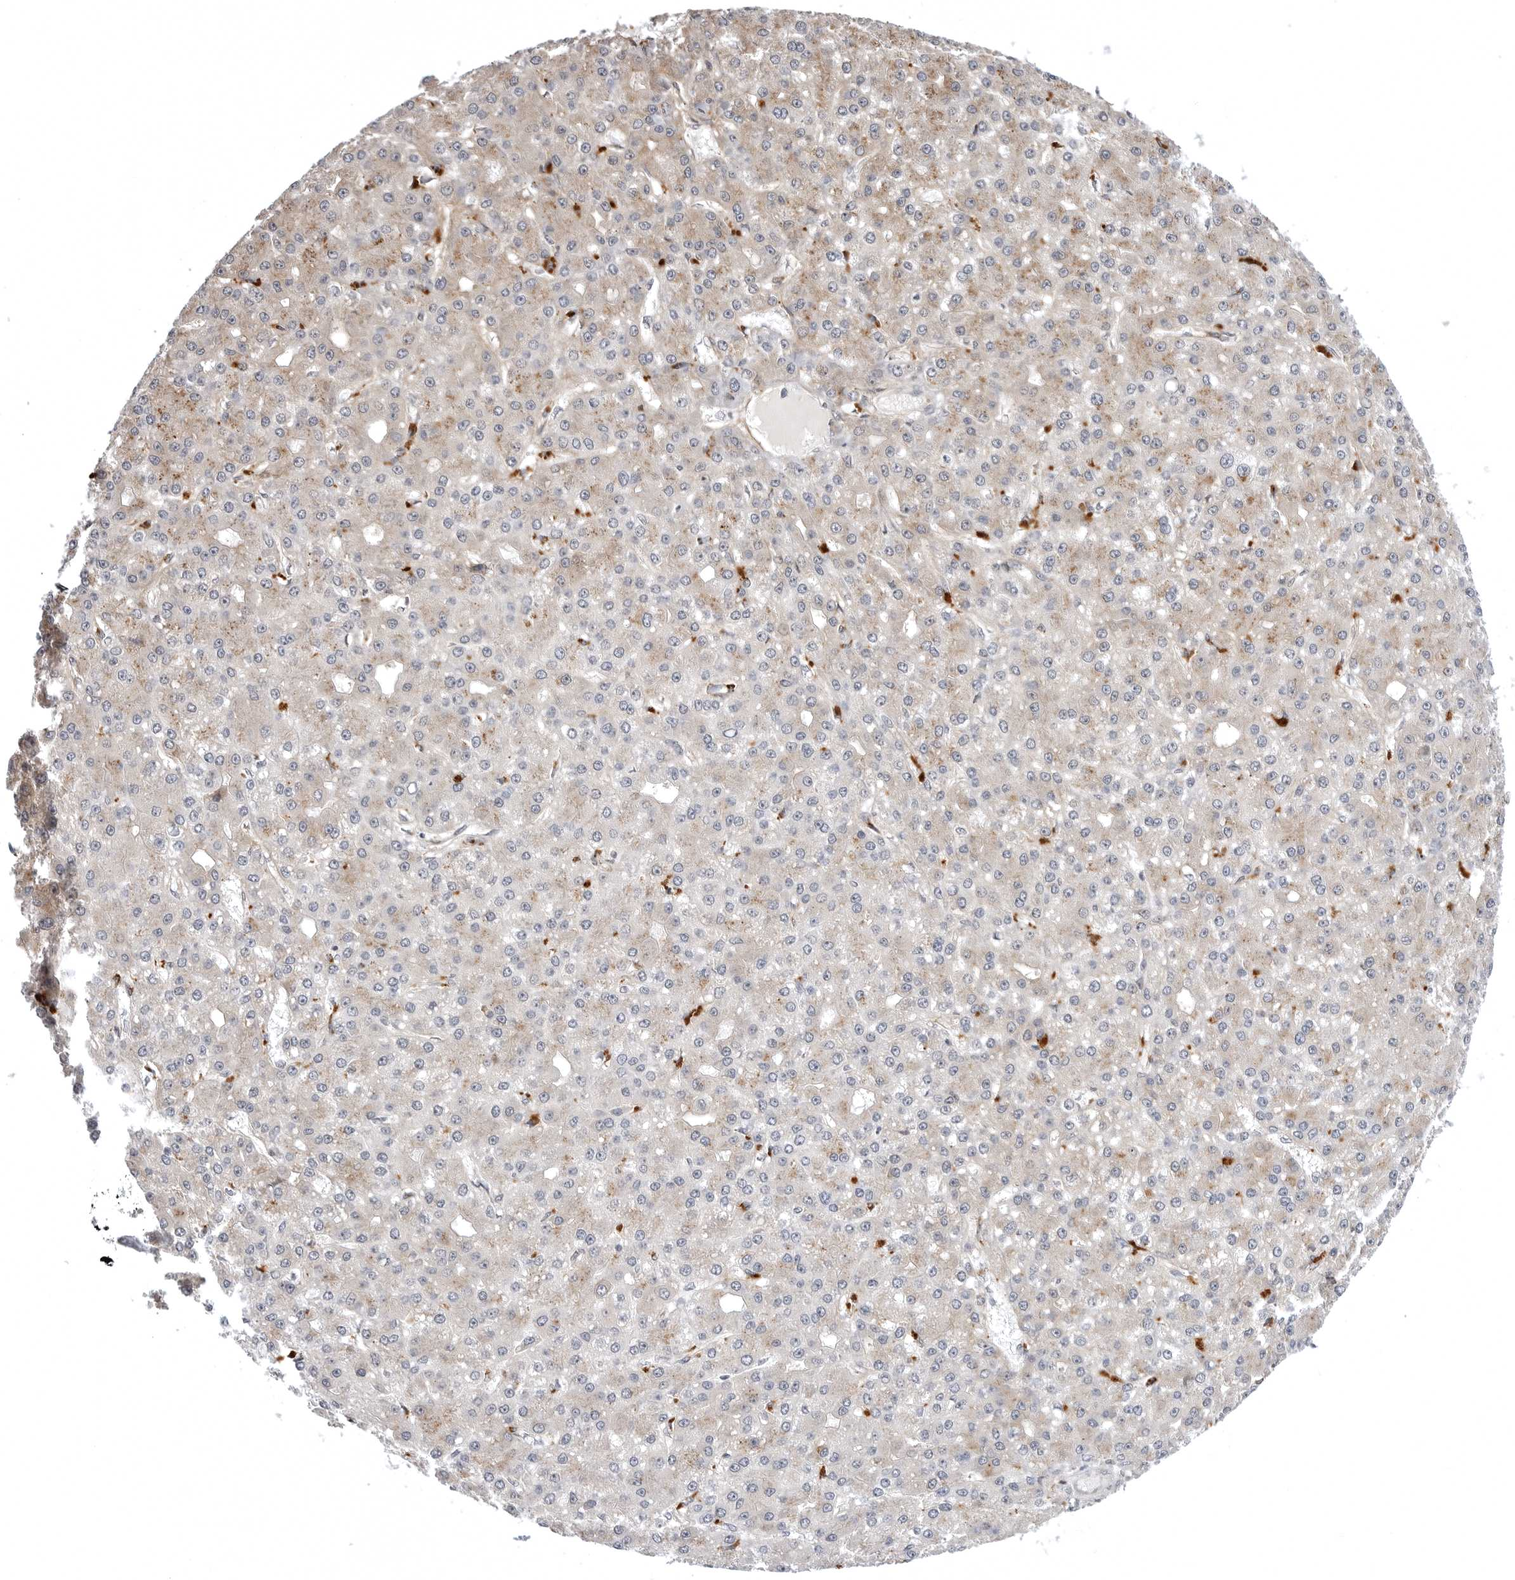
{"staining": {"intensity": "weak", "quantity": "25%-75%", "location": "cytoplasmic/membranous"}, "tissue": "liver cancer", "cell_type": "Tumor cells", "image_type": "cancer", "snomed": [{"axis": "morphology", "description": "Carcinoma, Hepatocellular, NOS"}, {"axis": "topography", "description": "Liver"}], "caption": "Immunohistochemistry micrograph of liver hepatocellular carcinoma stained for a protein (brown), which reveals low levels of weak cytoplasmic/membranous positivity in approximately 25%-75% of tumor cells.", "gene": "ARL5A", "patient": {"sex": "male", "age": 67}}